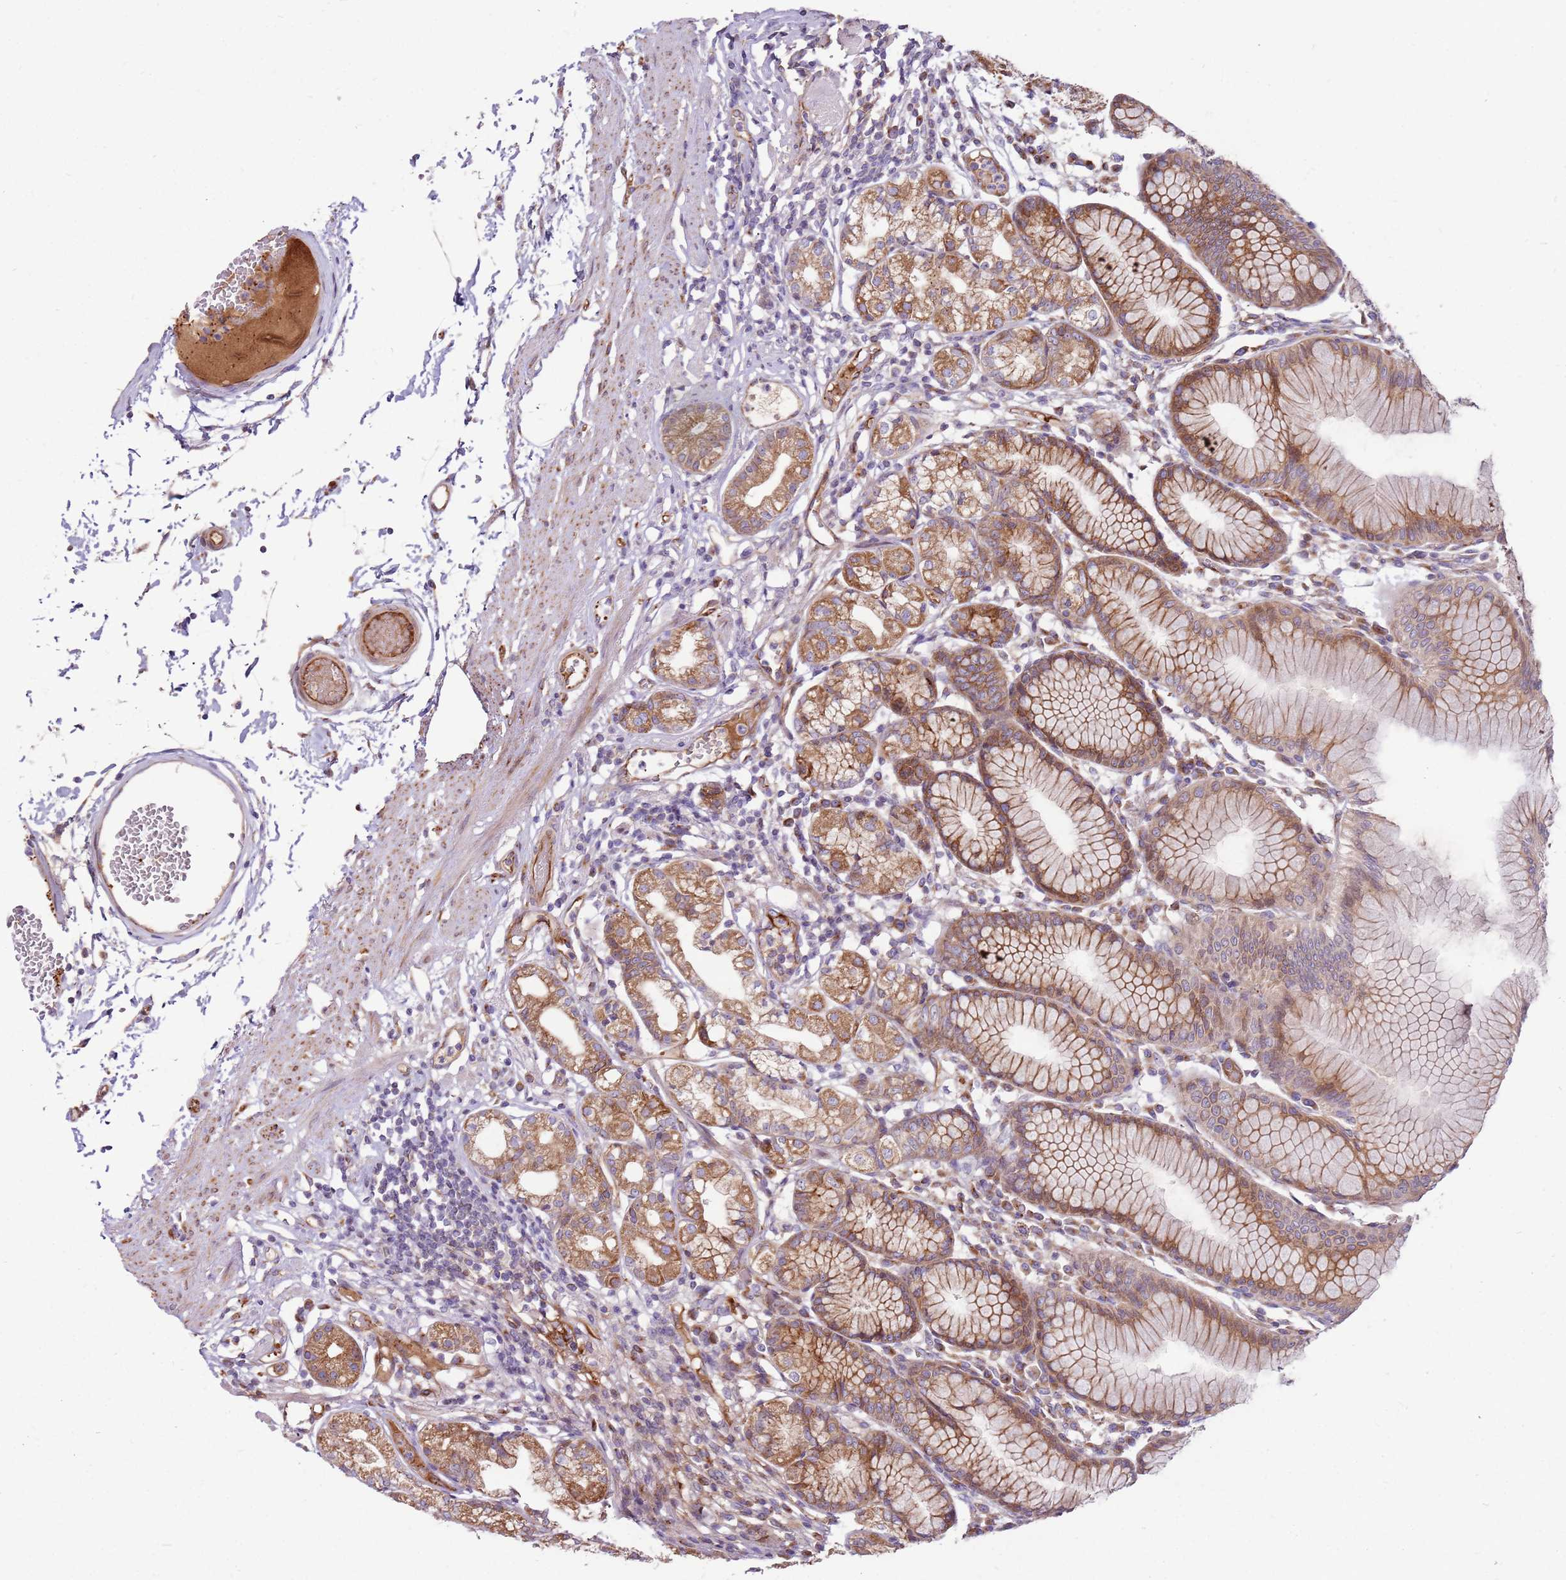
{"staining": {"intensity": "moderate", "quantity": ">75%", "location": "cytoplasmic/membranous"}, "tissue": "stomach", "cell_type": "Glandular cells", "image_type": "normal", "snomed": [{"axis": "morphology", "description": "Normal tissue, NOS"}, {"axis": "topography", "description": "Stomach"}], "caption": "Protein expression analysis of unremarkable human stomach reveals moderate cytoplasmic/membranous positivity in about >75% of glandular cells. (DAB (3,3'-diaminobenzidine) IHC with brightfield microscopy, high magnification).", "gene": "EMC1", "patient": {"sex": "female", "age": 57}}